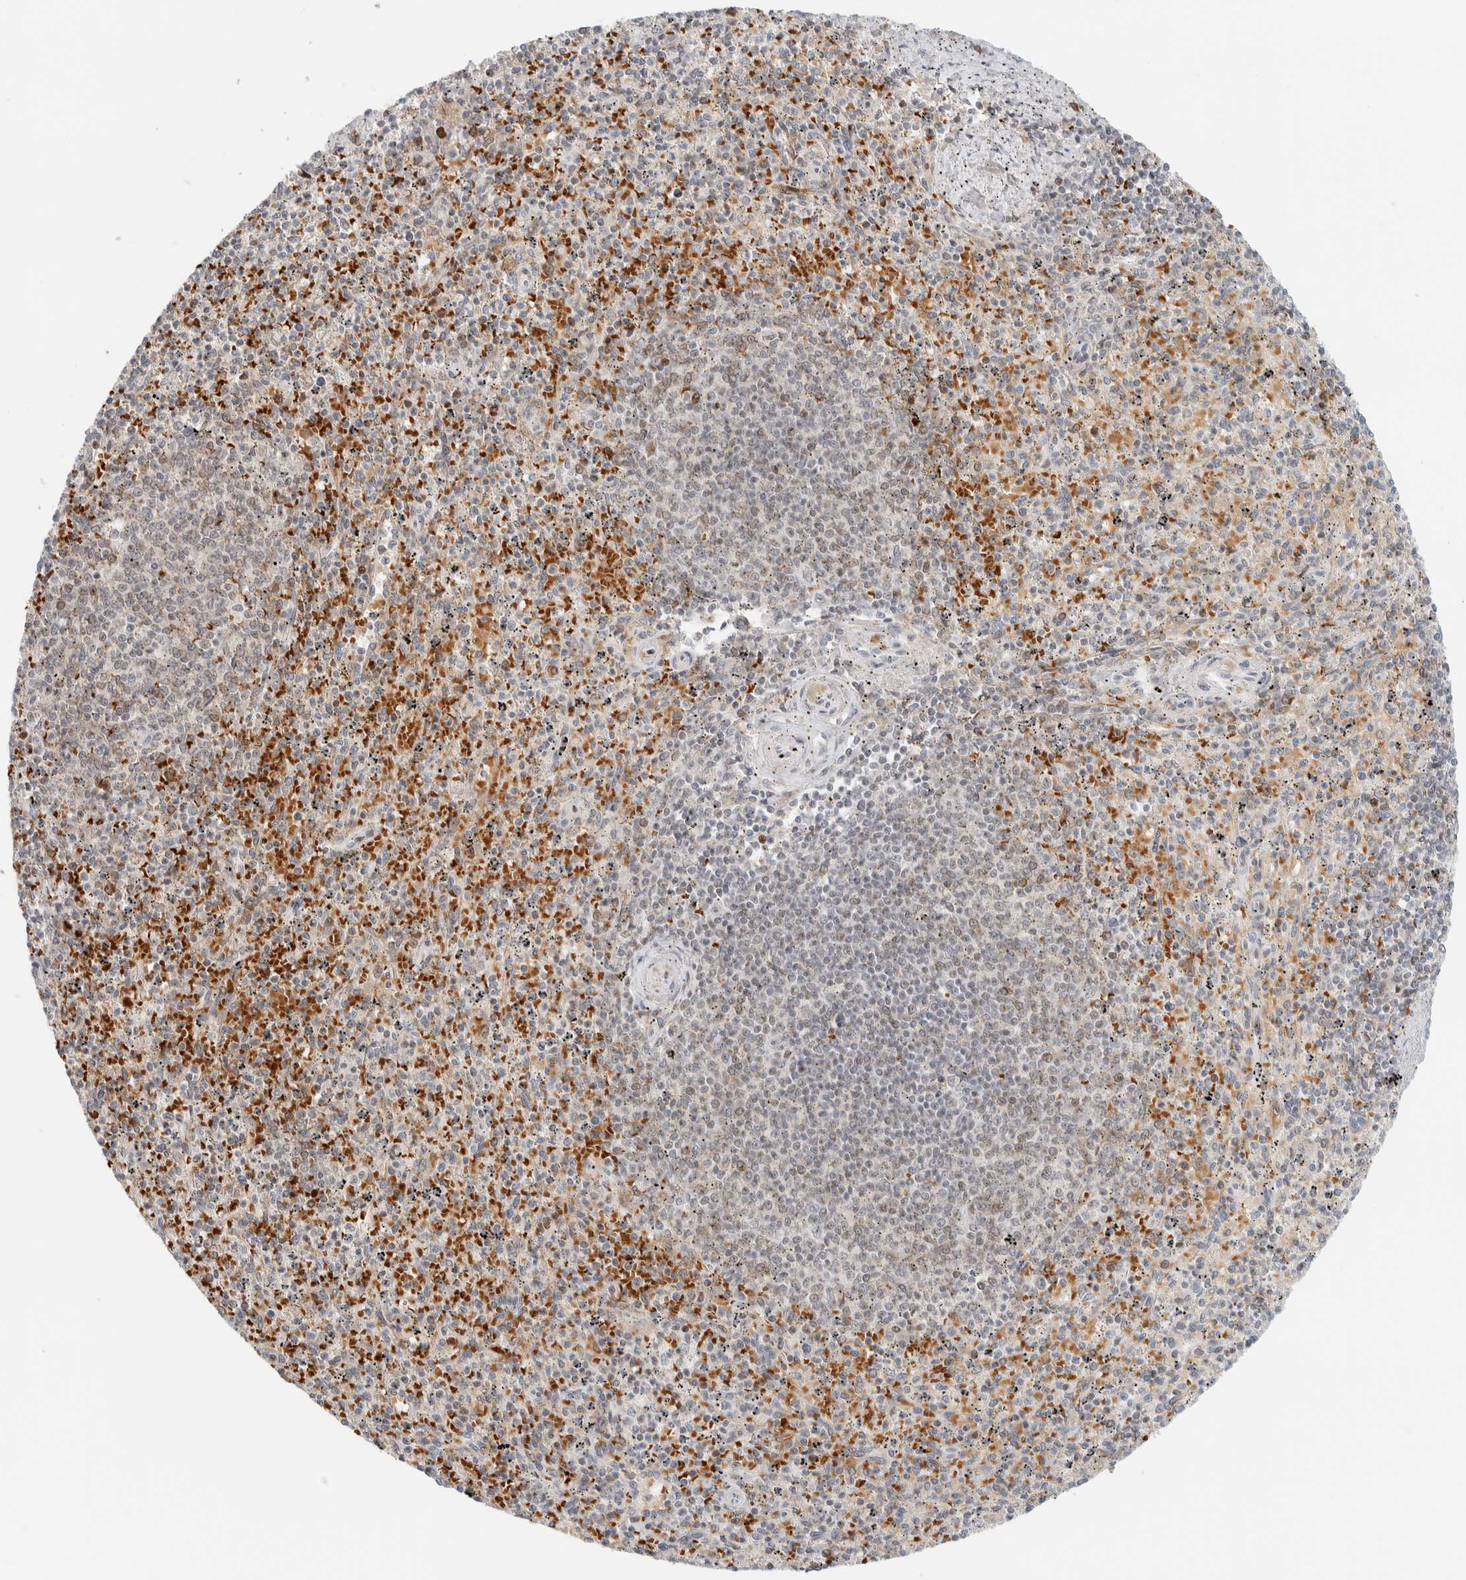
{"staining": {"intensity": "weak", "quantity": "<25%", "location": "nuclear"}, "tissue": "spleen", "cell_type": "Cells in red pulp", "image_type": "normal", "snomed": [{"axis": "morphology", "description": "Normal tissue, NOS"}, {"axis": "topography", "description": "Spleen"}], "caption": "Micrograph shows no significant protein positivity in cells in red pulp of unremarkable spleen.", "gene": "ZBTB2", "patient": {"sex": "male", "age": 72}}